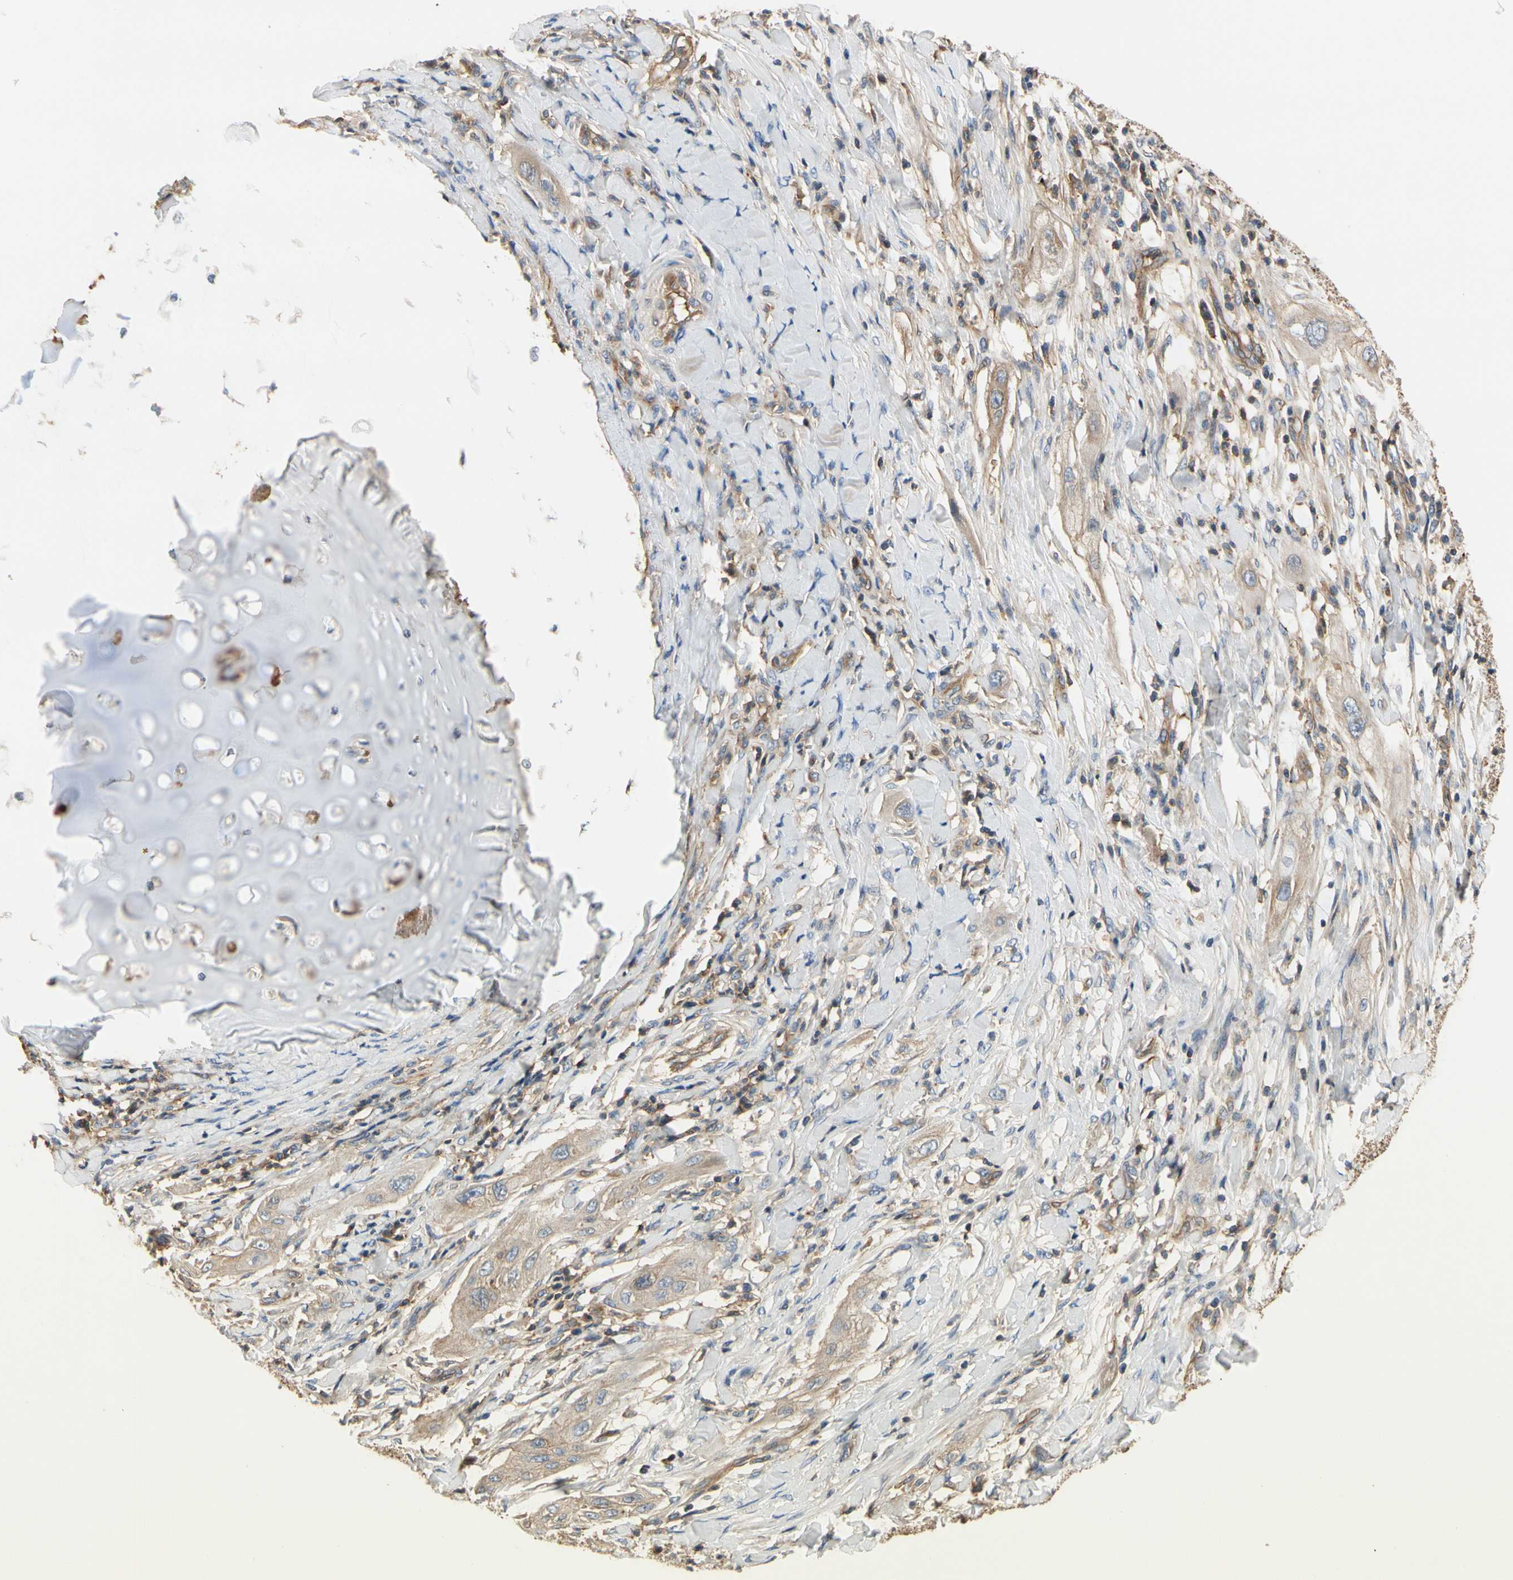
{"staining": {"intensity": "weak", "quantity": "25%-75%", "location": "cytoplasmic/membranous"}, "tissue": "lung cancer", "cell_type": "Tumor cells", "image_type": "cancer", "snomed": [{"axis": "morphology", "description": "Squamous cell carcinoma, NOS"}, {"axis": "topography", "description": "Lung"}], "caption": "Squamous cell carcinoma (lung) tissue displays weak cytoplasmic/membranous positivity in approximately 25%-75% of tumor cells, visualized by immunohistochemistry.", "gene": "IL1RL1", "patient": {"sex": "female", "age": 47}}